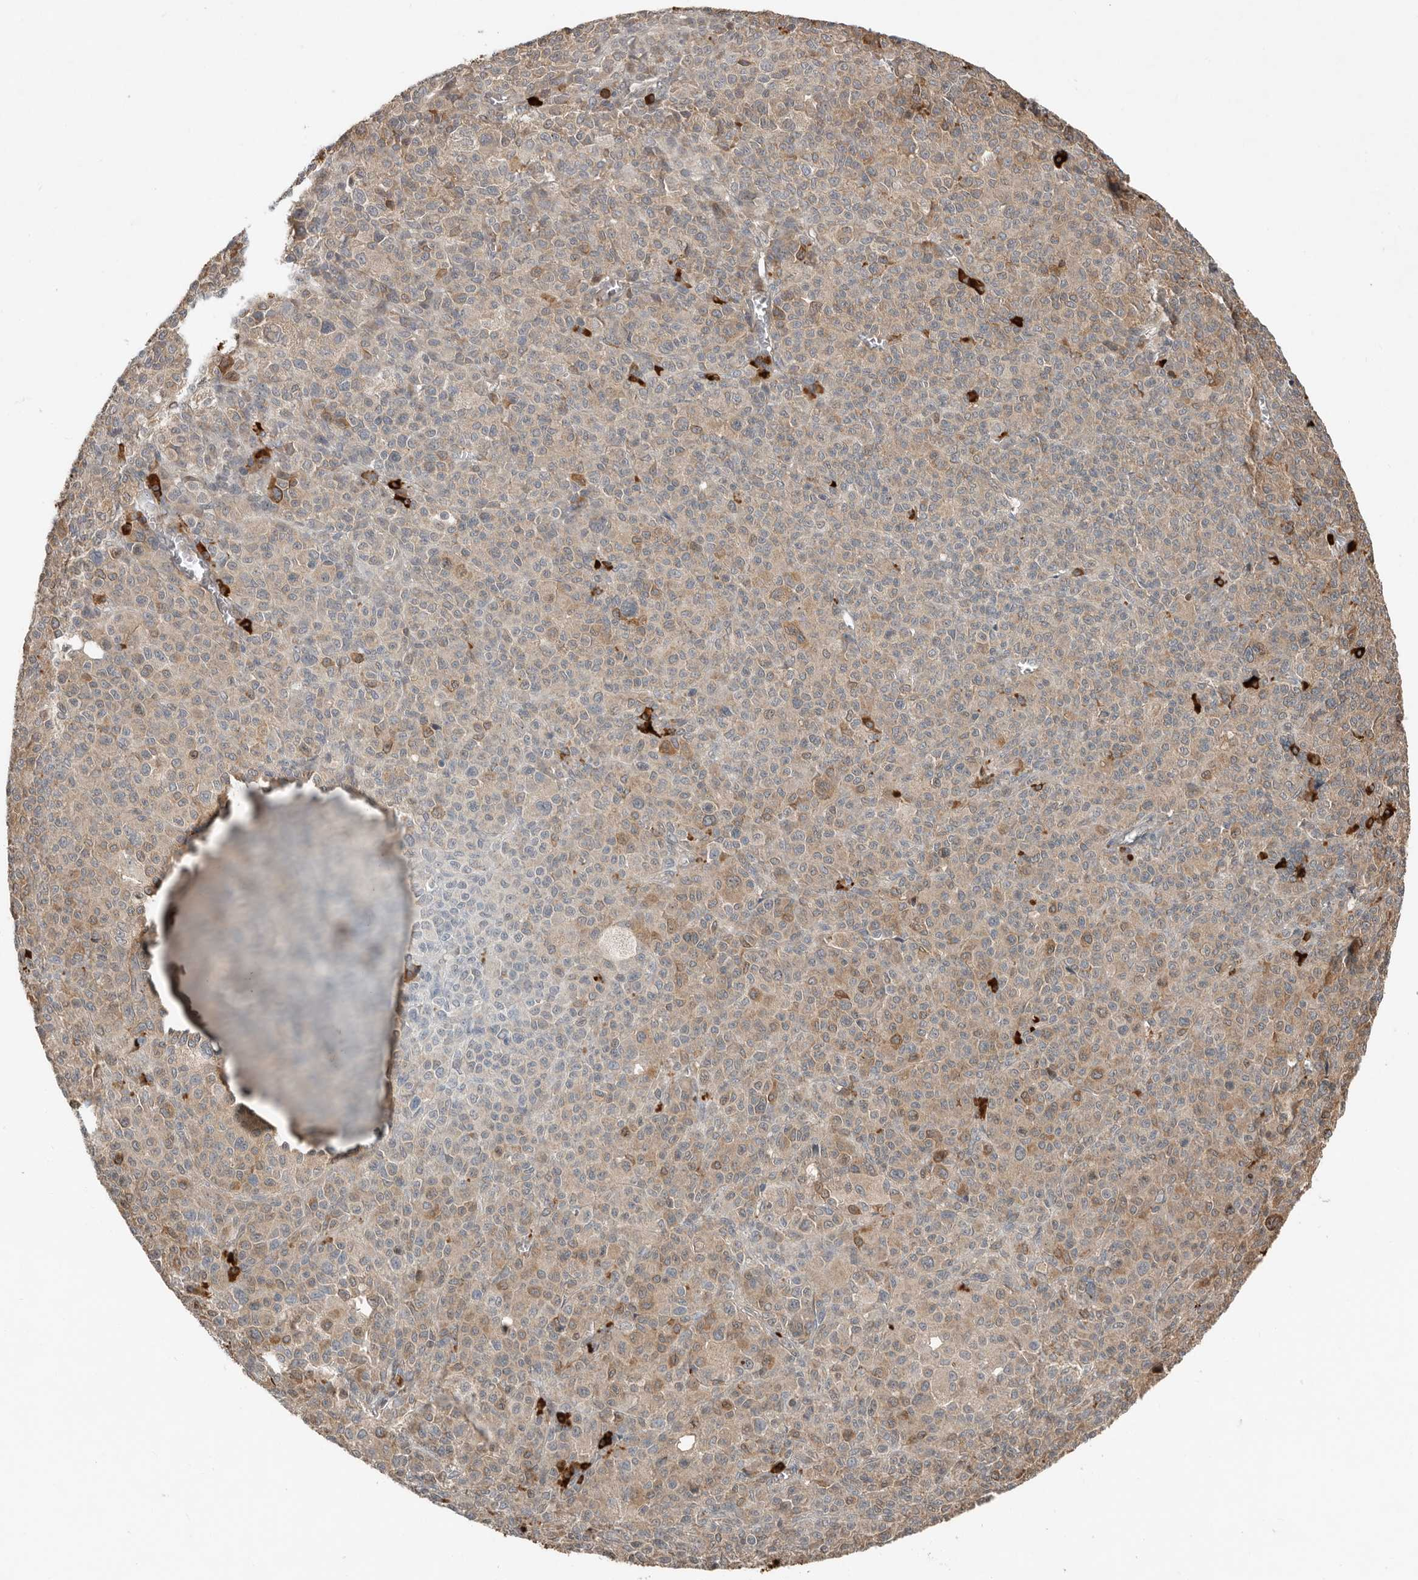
{"staining": {"intensity": "weak", "quantity": "25%-75%", "location": "cytoplasmic/membranous"}, "tissue": "melanoma", "cell_type": "Tumor cells", "image_type": "cancer", "snomed": [{"axis": "morphology", "description": "Malignant melanoma, Metastatic site"}, {"axis": "topography", "description": "Skin"}], "caption": "Immunohistochemical staining of human melanoma exhibits weak cytoplasmic/membranous protein expression in approximately 25%-75% of tumor cells.", "gene": "TEAD3", "patient": {"sex": "female", "age": 74}}